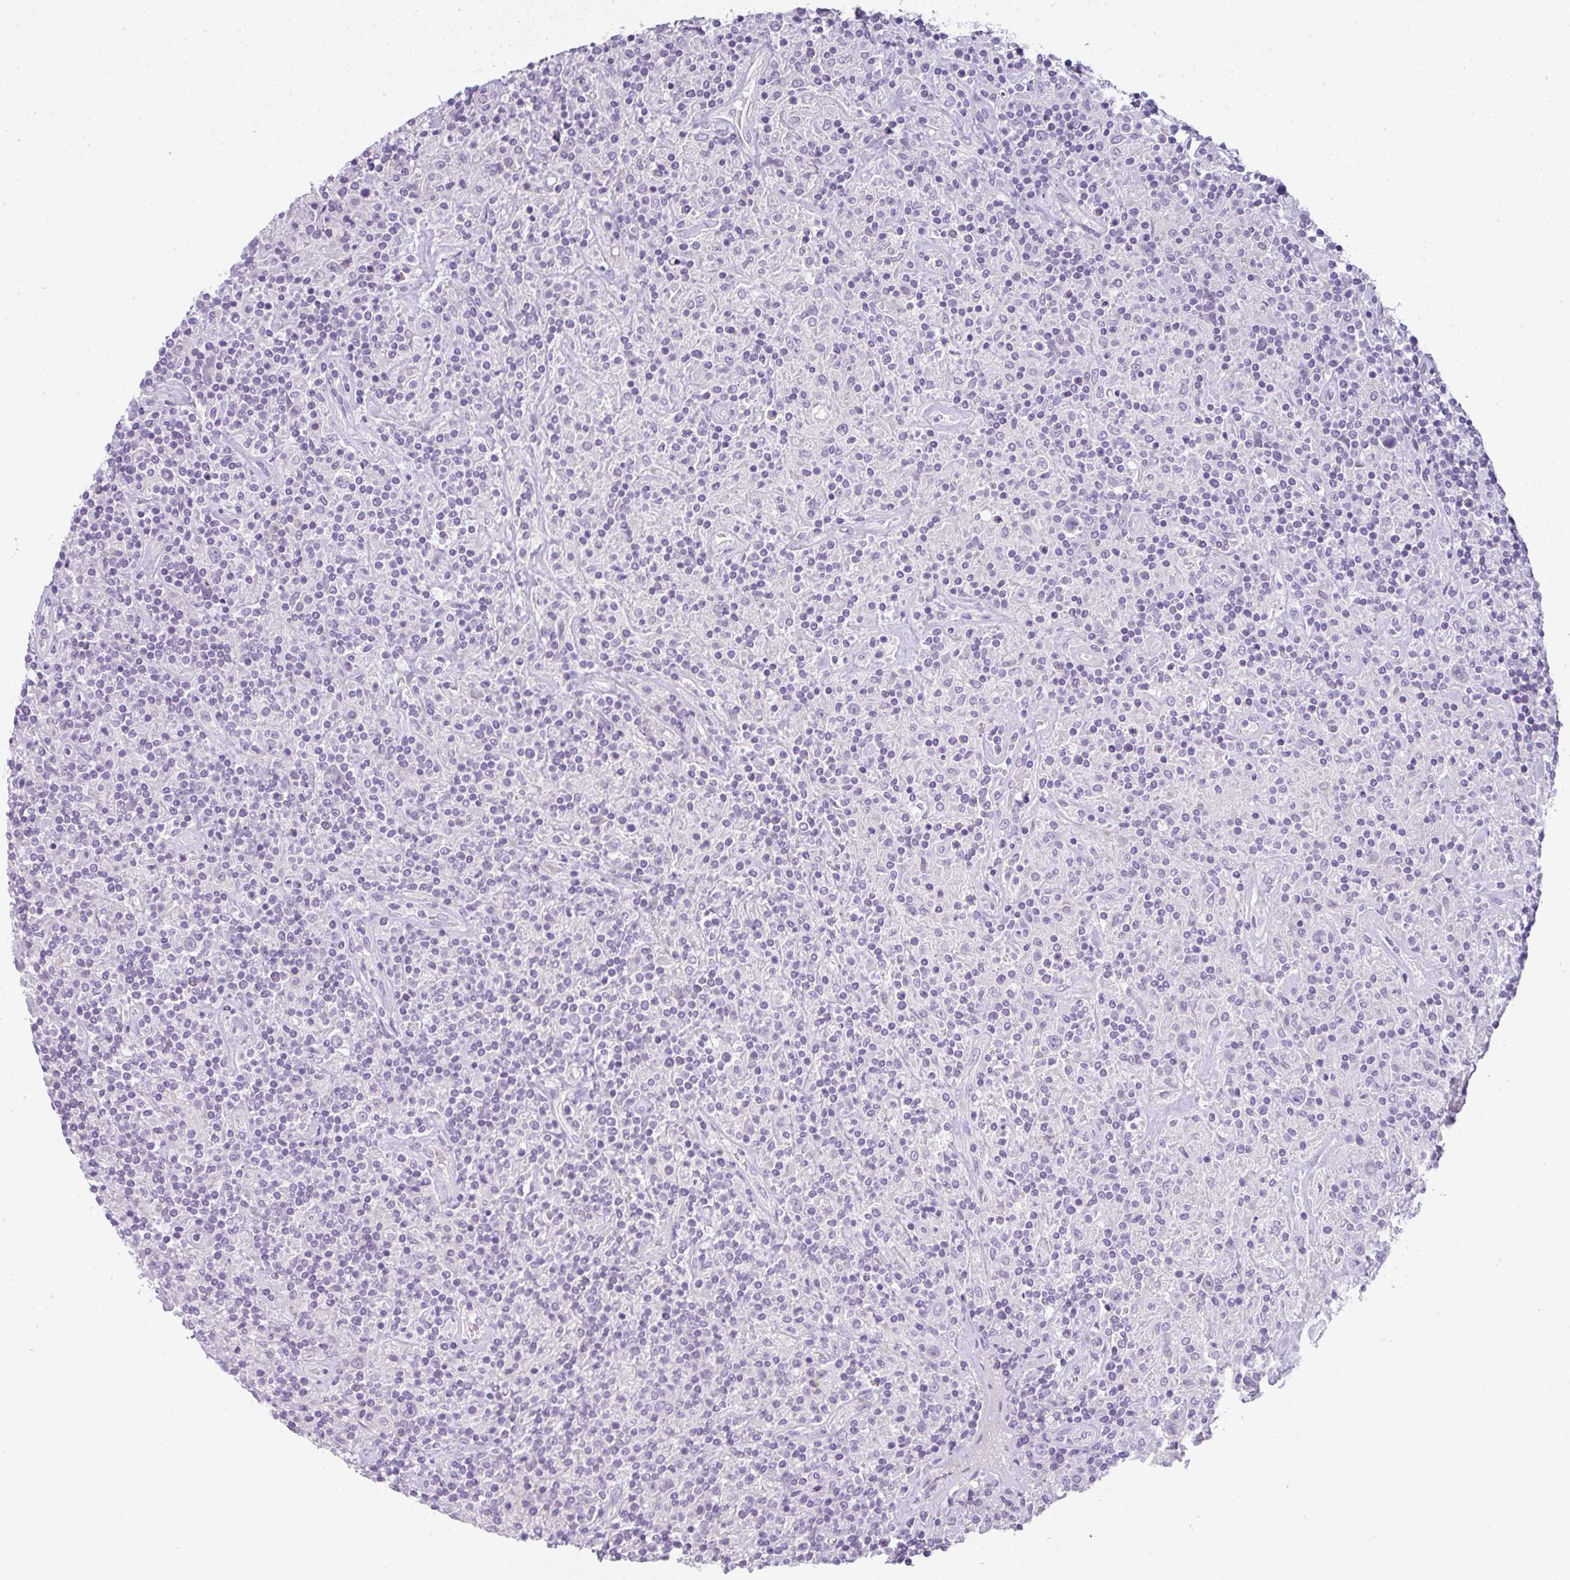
{"staining": {"intensity": "negative", "quantity": "none", "location": "none"}, "tissue": "lymphoma", "cell_type": "Tumor cells", "image_type": "cancer", "snomed": [{"axis": "morphology", "description": "Hodgkin's disease, NOS"}, {"axis": "topography", "description": "Lymph node"}], "caption": "There is no significant staining in tumor cells of Hodgkin's disease.", "gene": "LPAR4", "patient": {"sex": "male", "age": 70}}